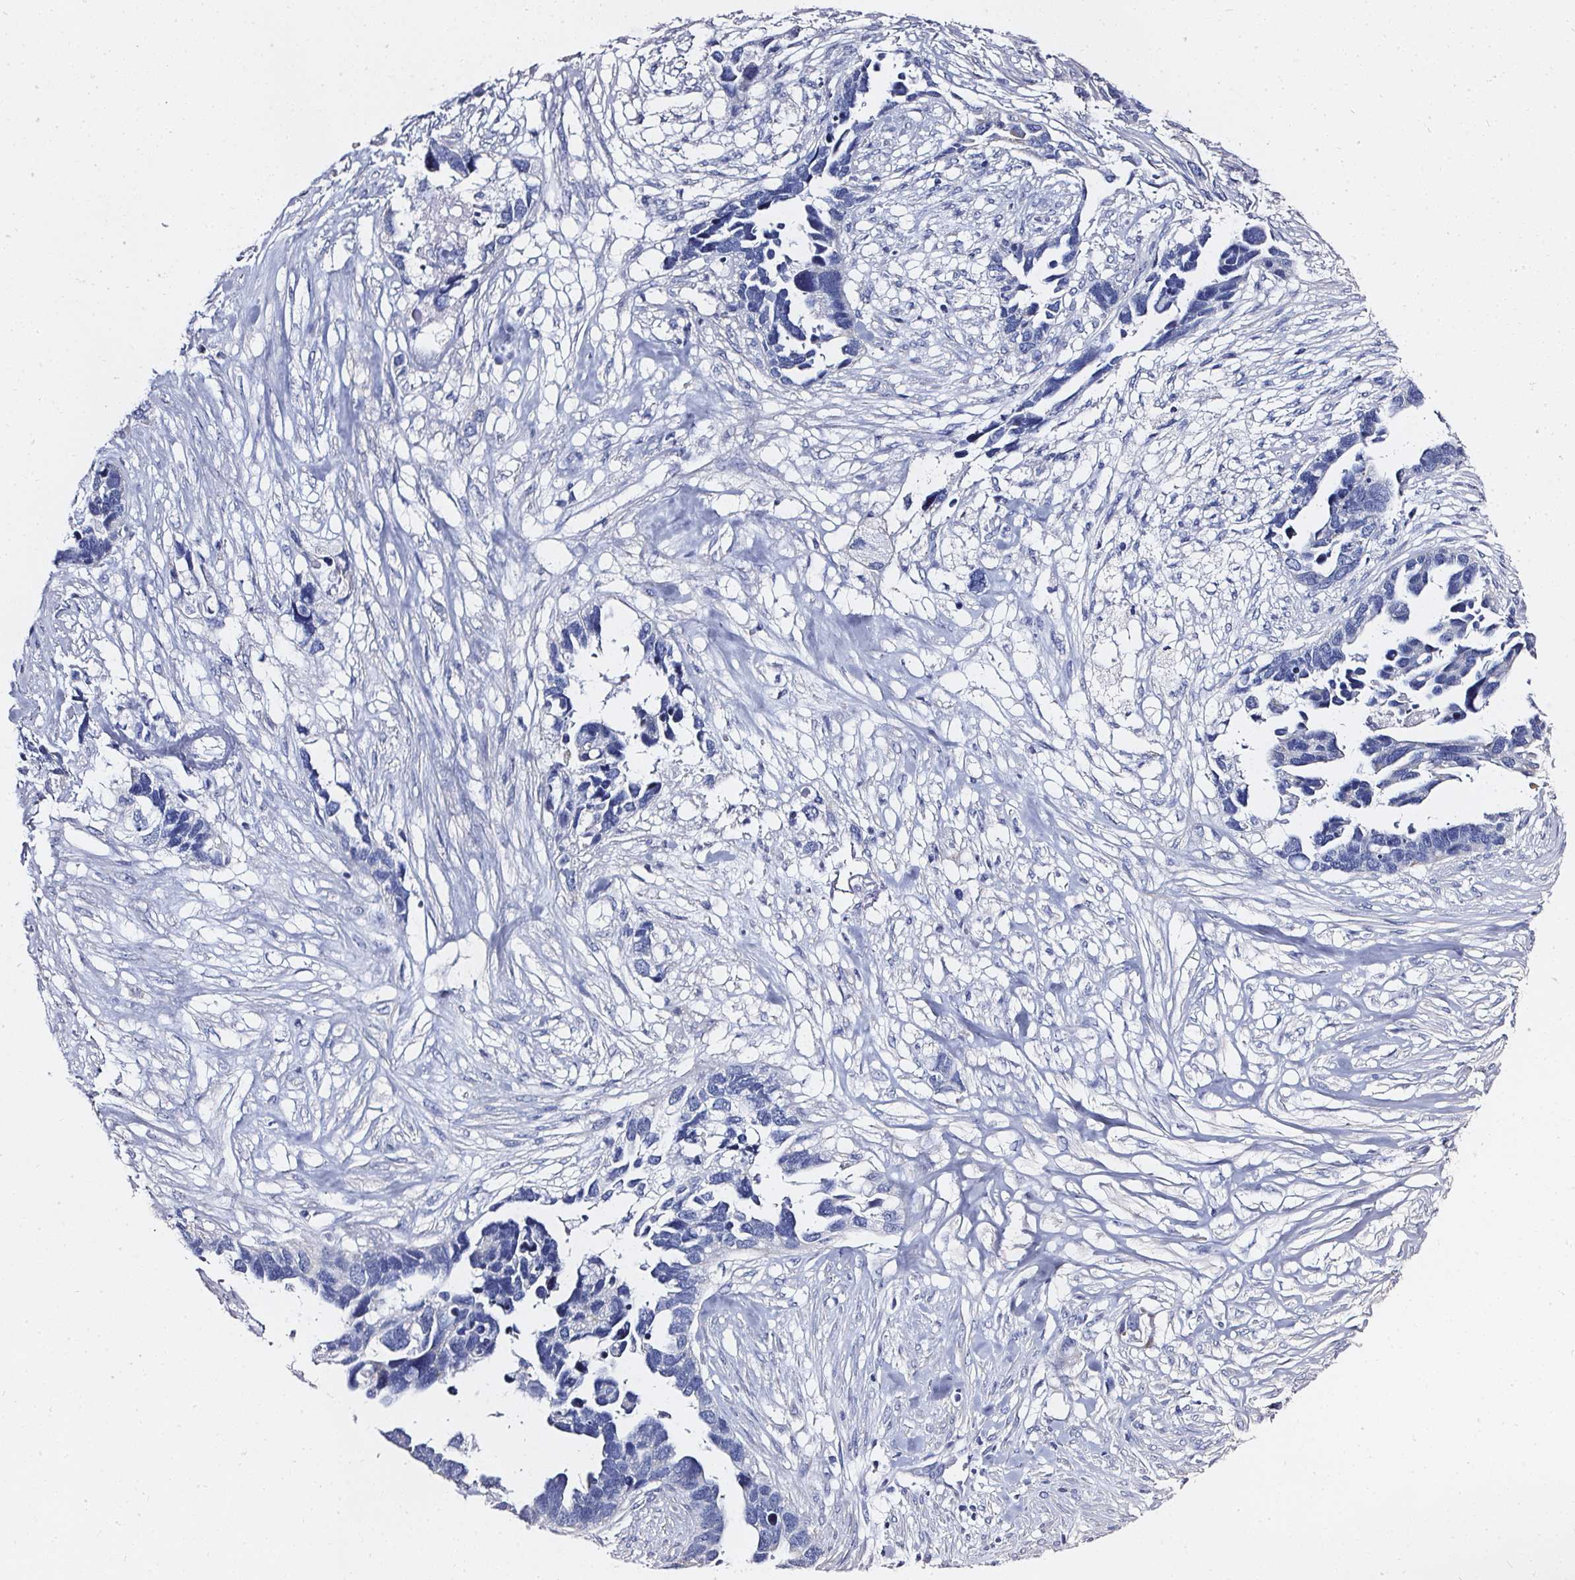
{"staining": {"intensity": "negative", "quantity": "none", "location": "none"}, "tissue": "ovarian cancer", "cell_type": "Tumor cells", "image_type": "cancer", "snomed": [{"axis": "morphology", "description": "Cystadenocarcinoma, serous, NOS"}, {"axis": "topography", "description": "Ovary"}], "caption": "This is an immunohistochemistry image of ovarian cancer (serous cystadenocarcinoma). There is no staining in tumor cells.", "gene": "ELAVL2", "patient": {"sex": "female", "age": 54}}